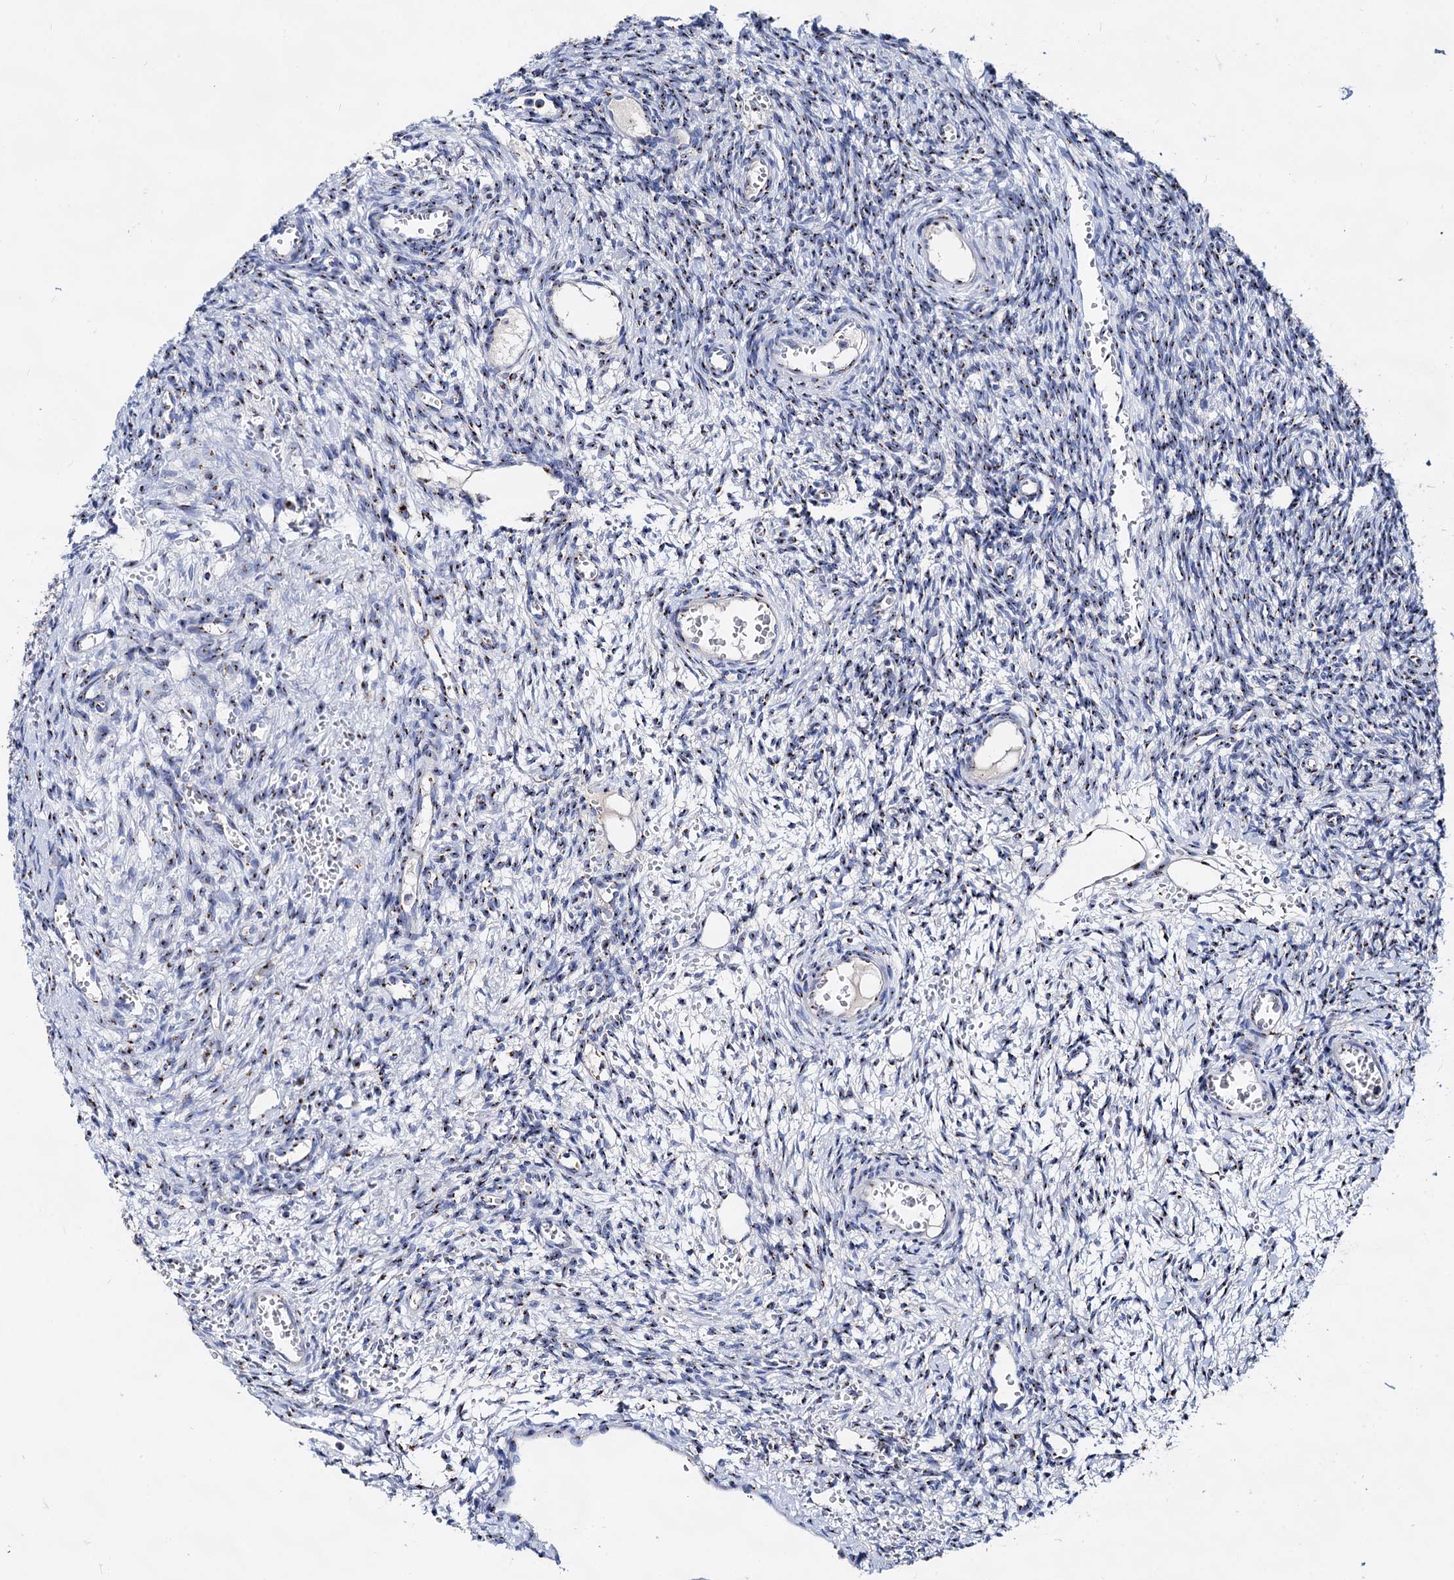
{"staining": {"intensity": "strong", "quantity": "<25%", "location": "cytoplasmic/membranous"}, "tissue": "ovary", "cell_type": "Ovarian stroma cells", "image_type": "normal", "snomed": [{"axis": "morphology", "description": "Normal tissue, NOS"}, {"axis": "topography", "description": "Ovary"}], "caption": "Immunohistochemical staining of normal human ovary demonstrates strong cytoplasmic/membranous protein positivity in about <25% of ovarian stroma cells. Nuclei are stained in blue.", "gene": "TM9SF3", "patient": {"sex": "female", "age": 39}}